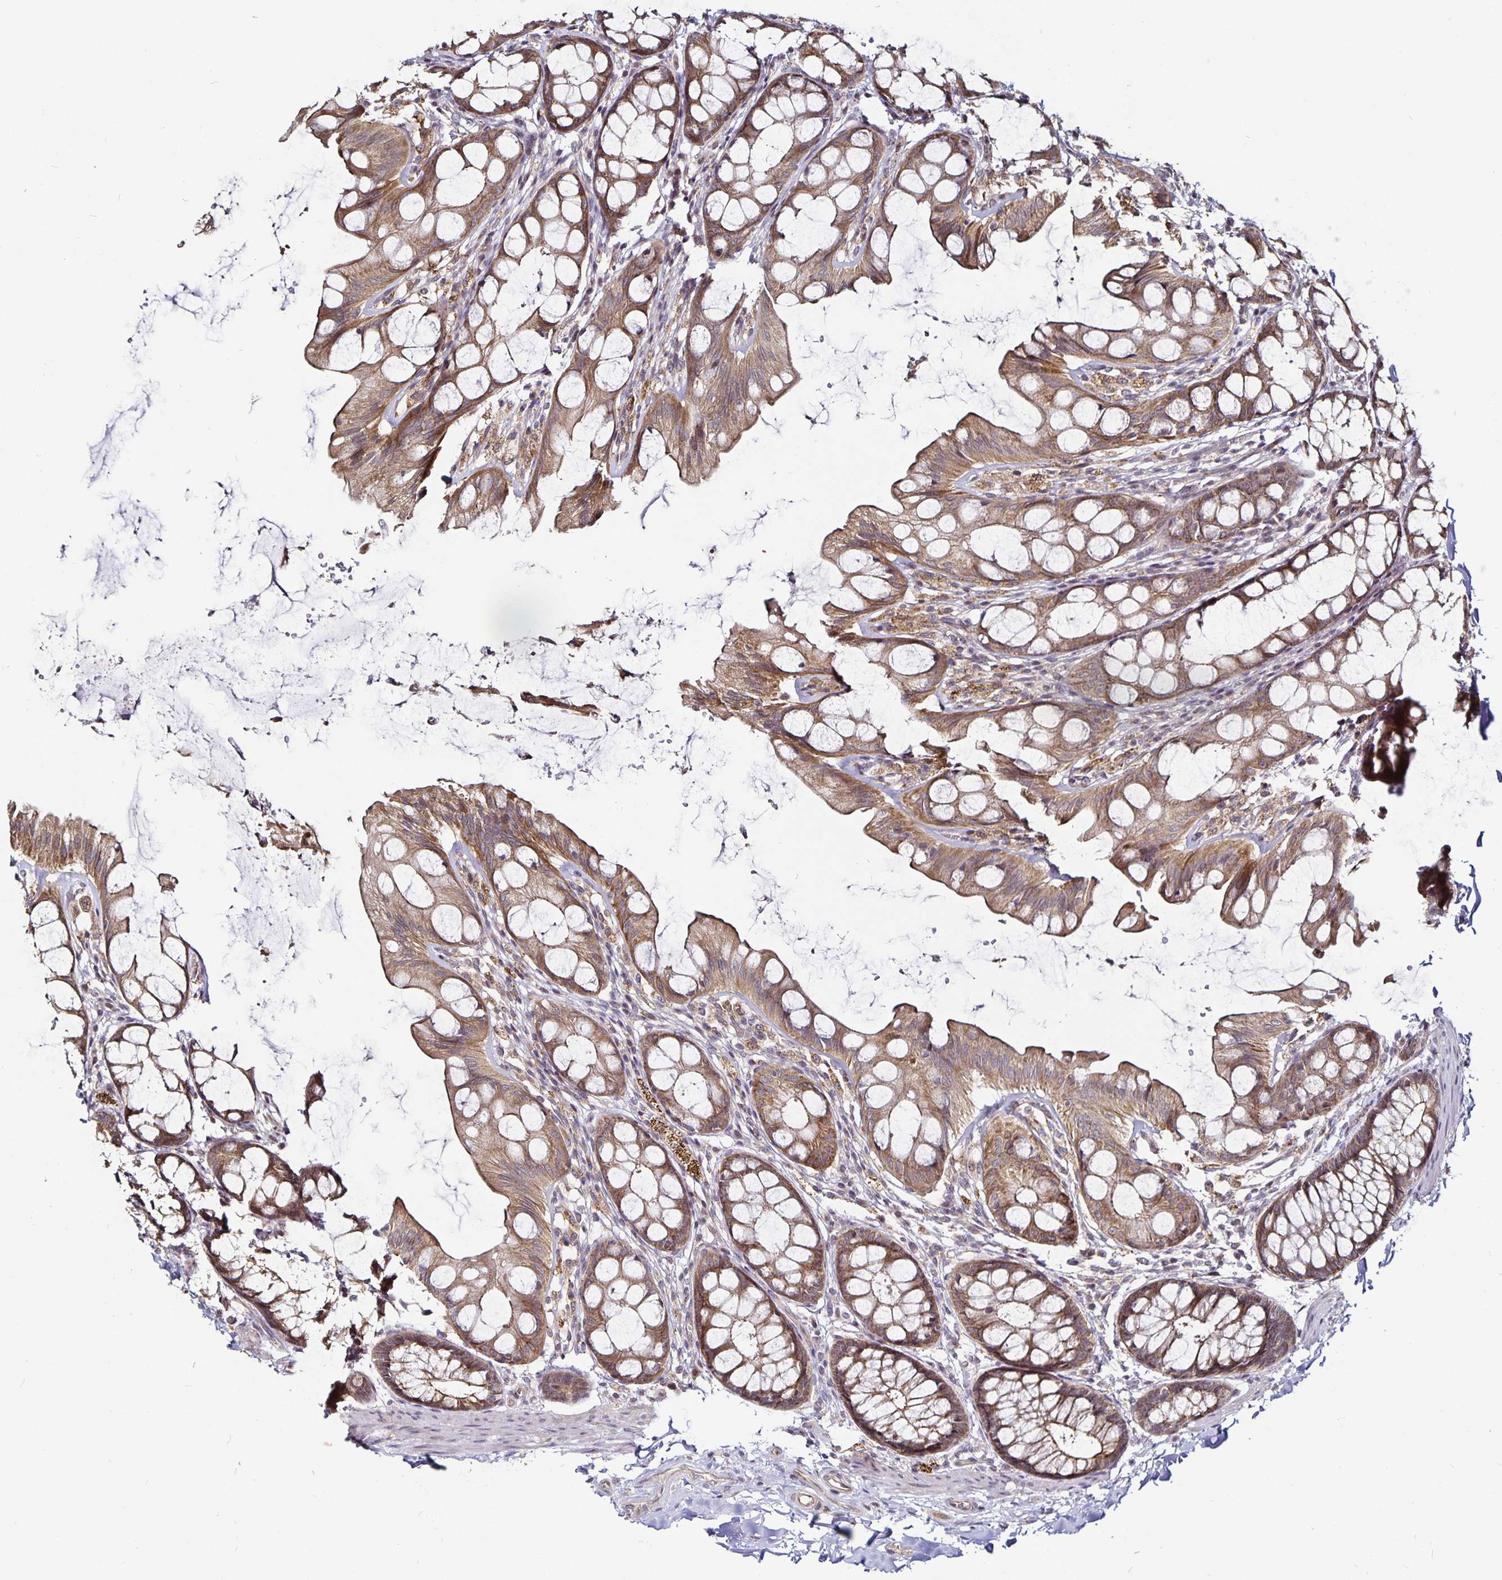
{"staining": {"intensity": "weak", "quantity": ">75%", "location": "cytoplasmic/membranous"}, "tissue": "colon", "cell_type": "Endothelial cells", "image_type": "normal", "snomed": [{"axis": "morphology", "description": "Normal tissue, NOS"}, {"axis": "topography", "description": "Colon"}], "caption": "Colon stained with DAB immunohistochemistry (IHC) reveals low levels of weak cytoplasmic/membranous positivity in approximately >75% of endothelial cells. (brown staining indicates protein expression, while blue staining denotes nuclei).", "gene": "CYP27A1", "patient": {"sex": "male", "age": 47}}